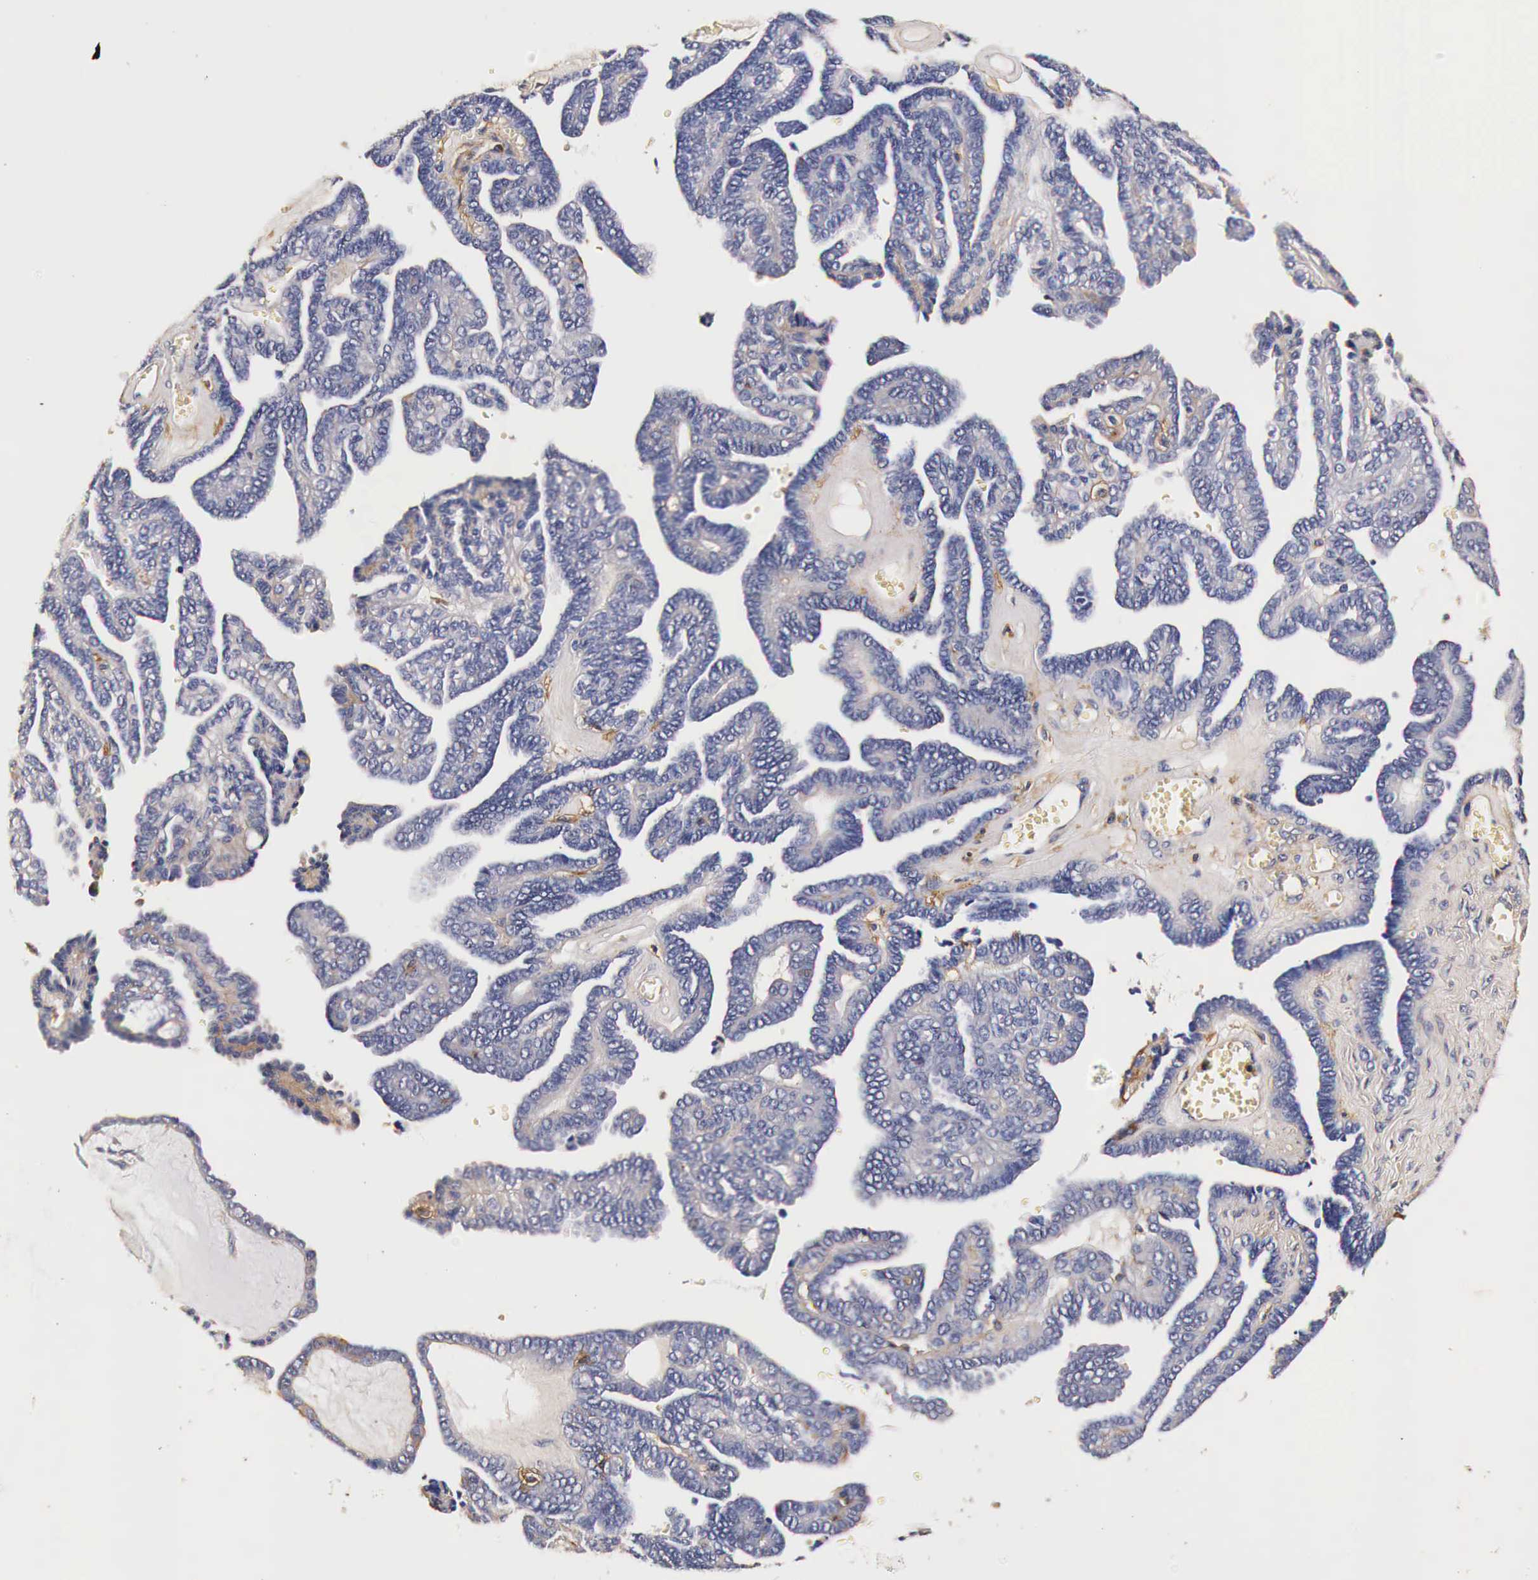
{"staining": {"intensity": "negative", "quantity": "none", "location": "none"}, "tissue": "ovarian cancer", "cell_type": "Tumor cells", "image_type": "cancer", "snomed": [{"axis": "morphology", "description": "Cystadenocarcinoma, serous, NOS"}, {"axis": "topography", "description": "Ovary"}], "caption": "There is no significant expression in tumor cells of ovarian cancer.", "gene": "RP2", "patient": {"sex": "female", "age": 71}}